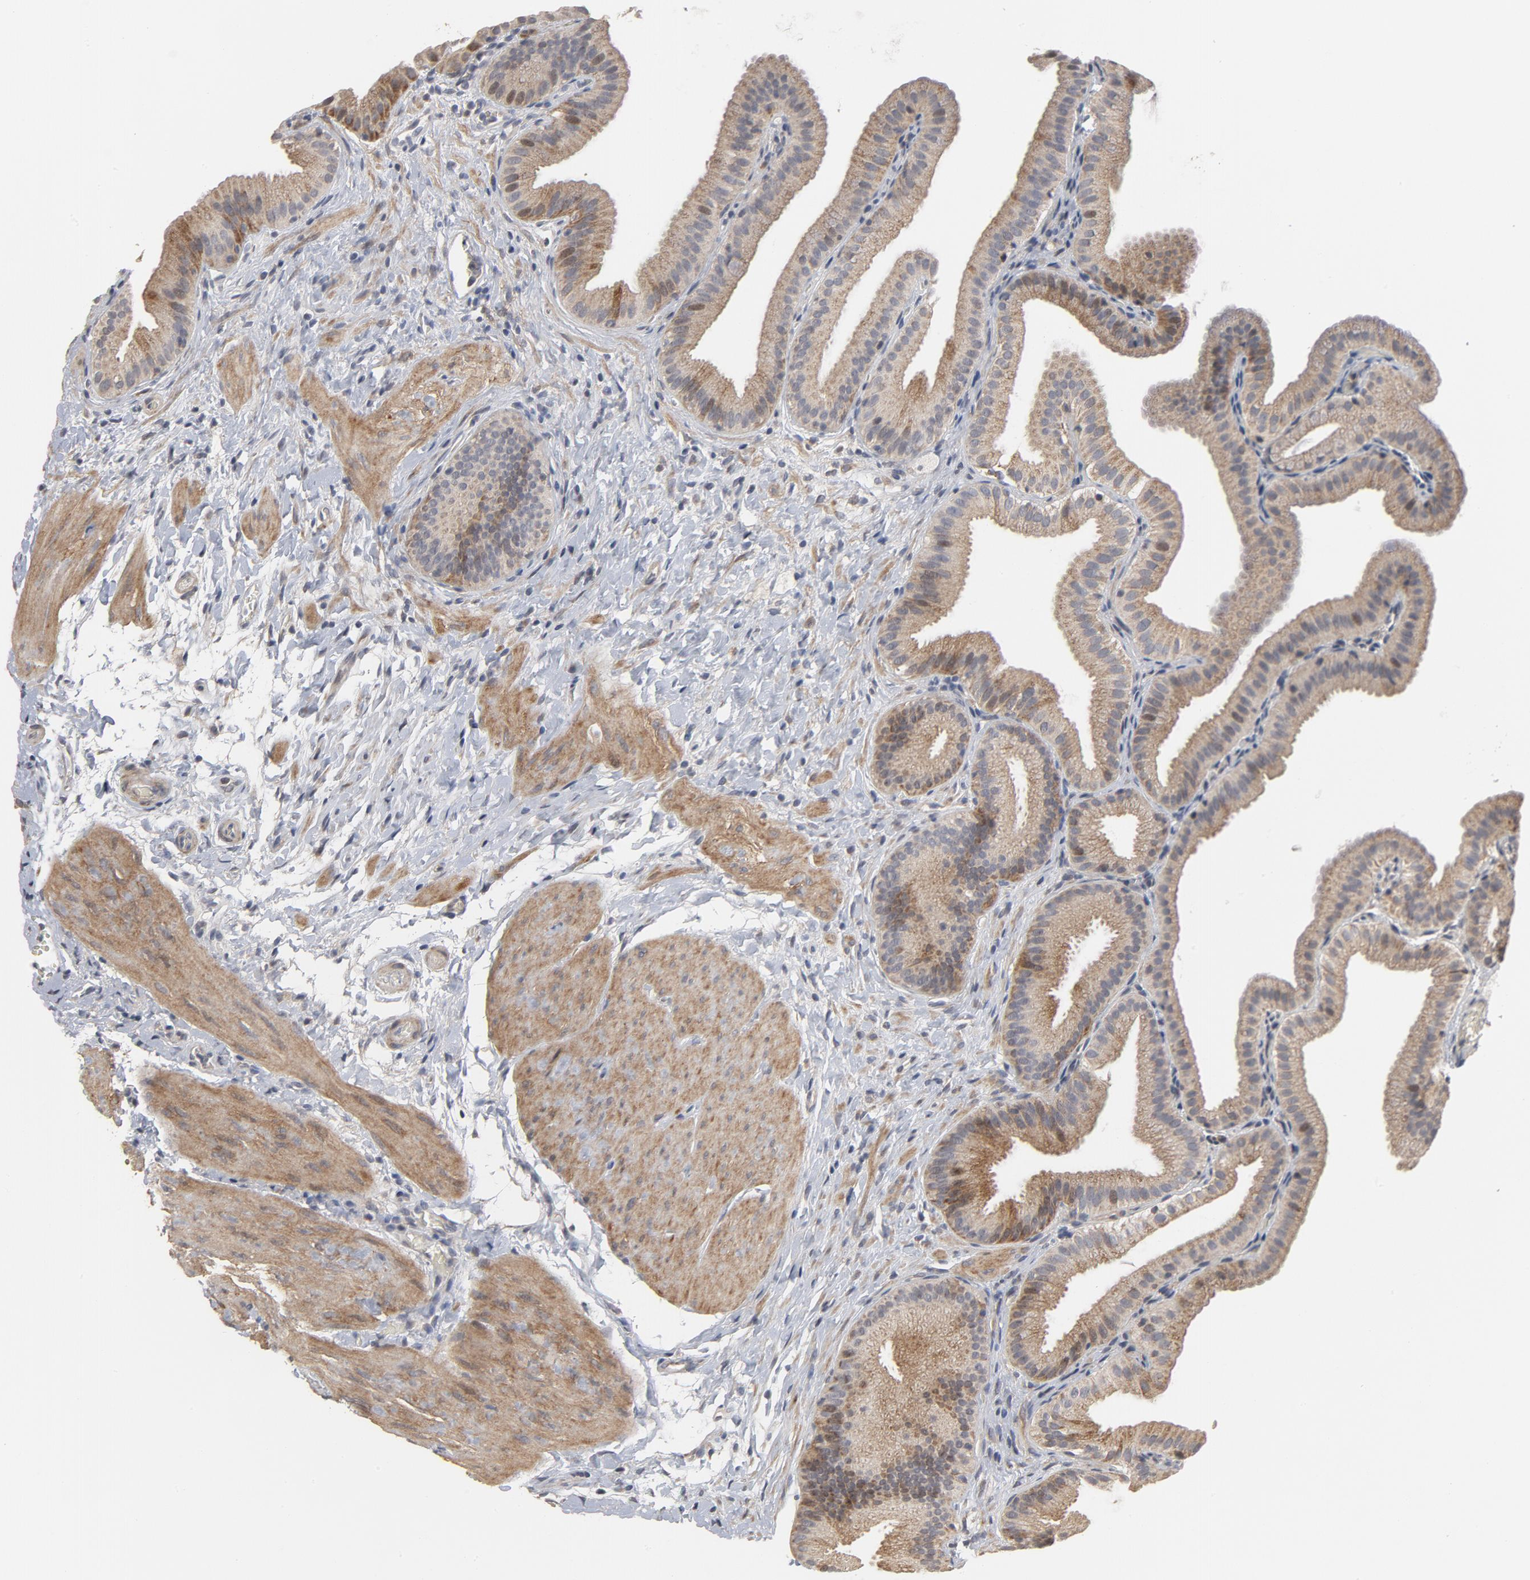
{"staining": {"intensity": "moderate", "quantity": ">75%", "location": "cytoplasmic/membranous"}, "tissue": "gallbladder", "cell_type": "Glandular cells", "image_type": "normal", "snomed": [{"axis": "morphology", "description": "Normal tissue, NOS"}, {"axis": "topography", "description": "Gallbladder"}], "caption": "Normal gallbladder was stained to show a protein in brown. There is medium levels of moderate cytoplasmic/membranous staining in approximately >75% of glandular cells.", "gene": "PPP1R1B", "patient": {"sex": "female", "age": 63}}